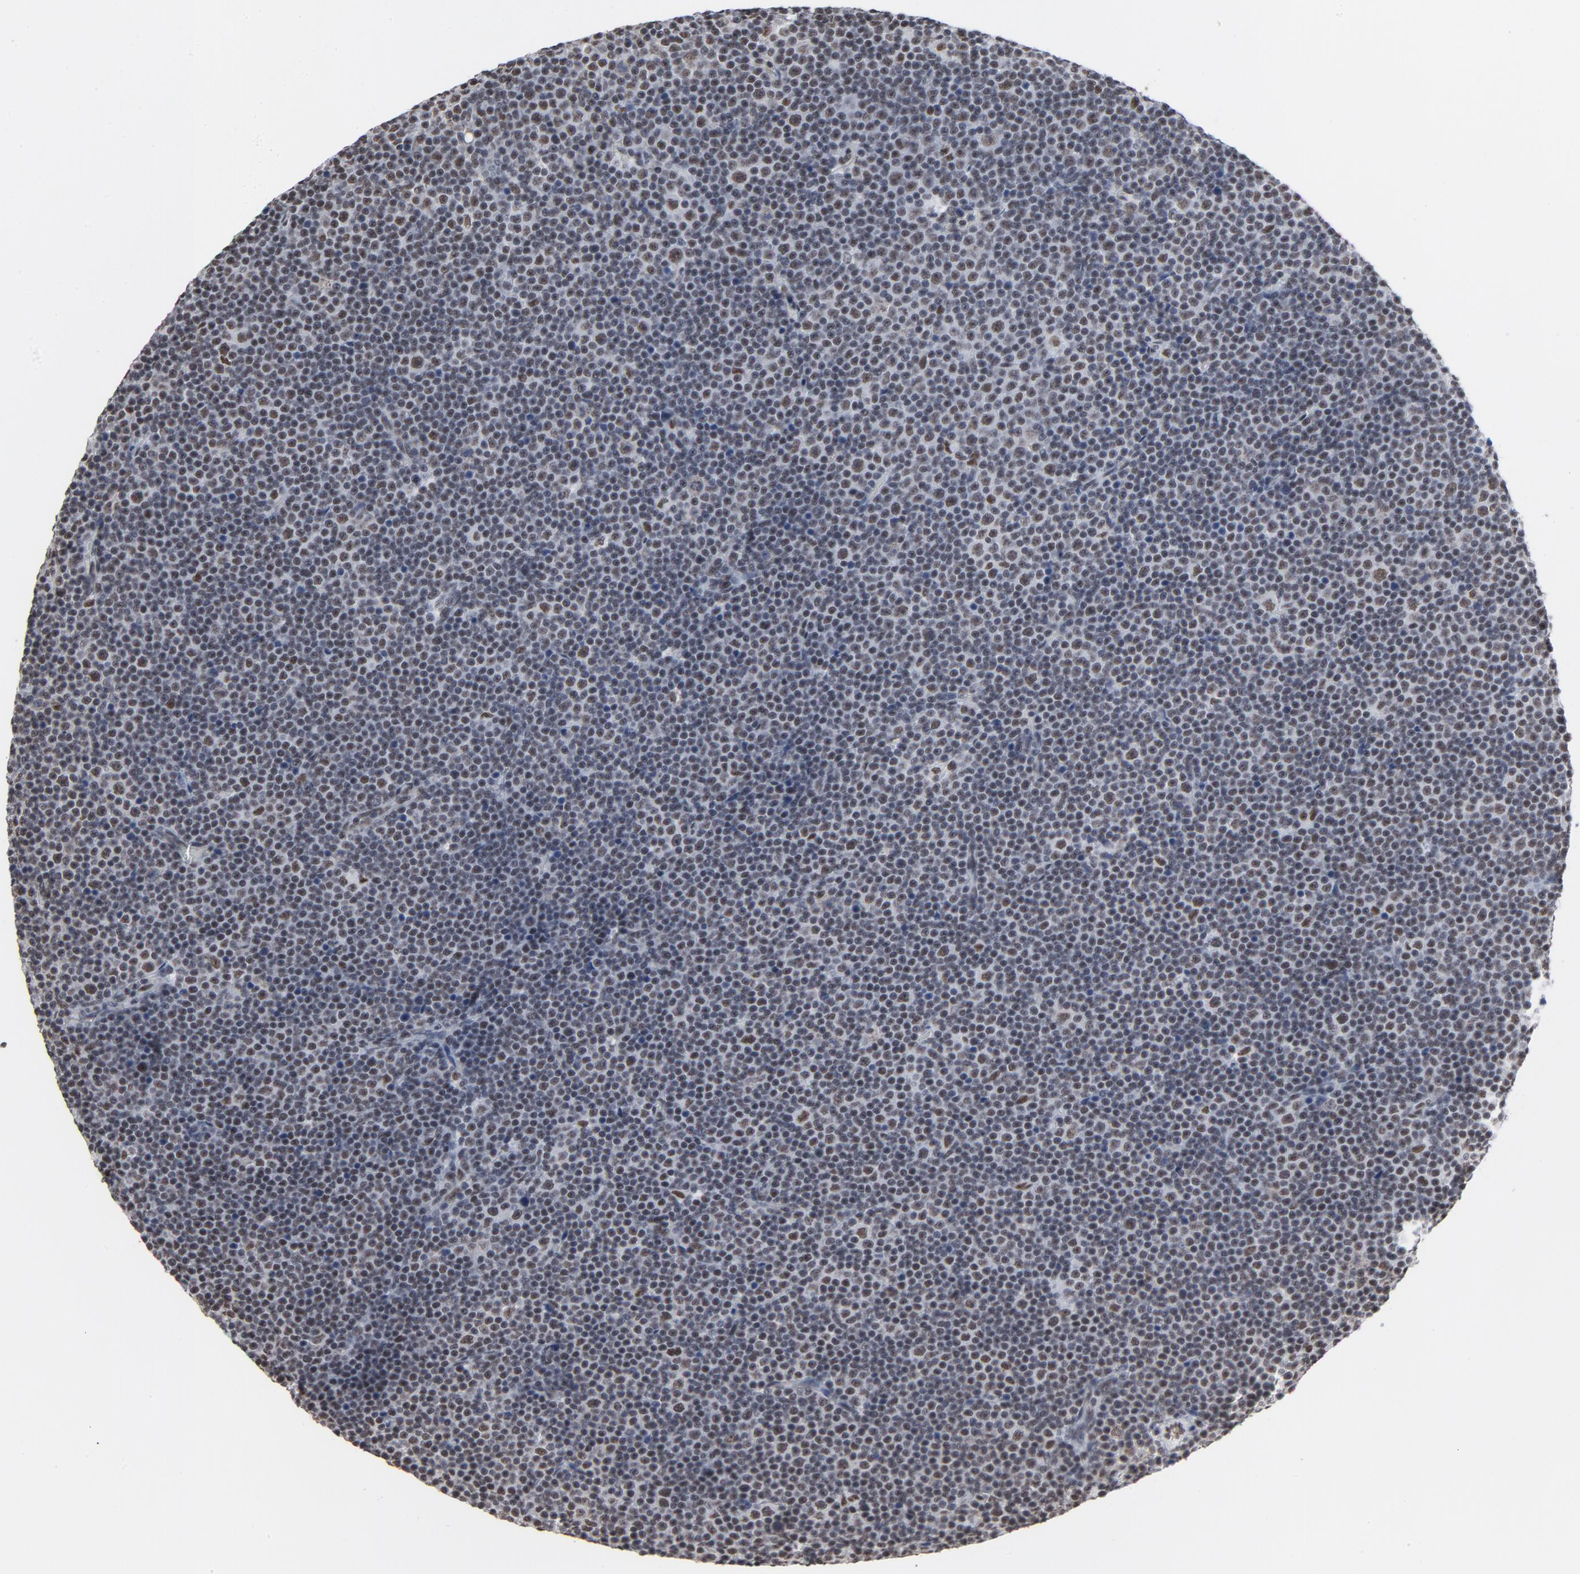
{"staining": {"intensity": "moderate", "quantity": "25%-75%", "location": "nuclear"}, "tissue": "lymphoma", "cell_type": "Tumor cells", "image_type": "cancer", "snomed": [{"axis": "morphology", "description": "Malignant lymphoma, non-Hodgkin's type, Low grade"}, {"axis": "topography", "description": "Lymph node"}], "caption": "Immunohistochemical staining of human lymphoma reveals medium levels of moderate nuclear expression in about 25%-75% of tumor cells.", "gene": "MRE11", "patient": {"sex": "female", "age": 67}}